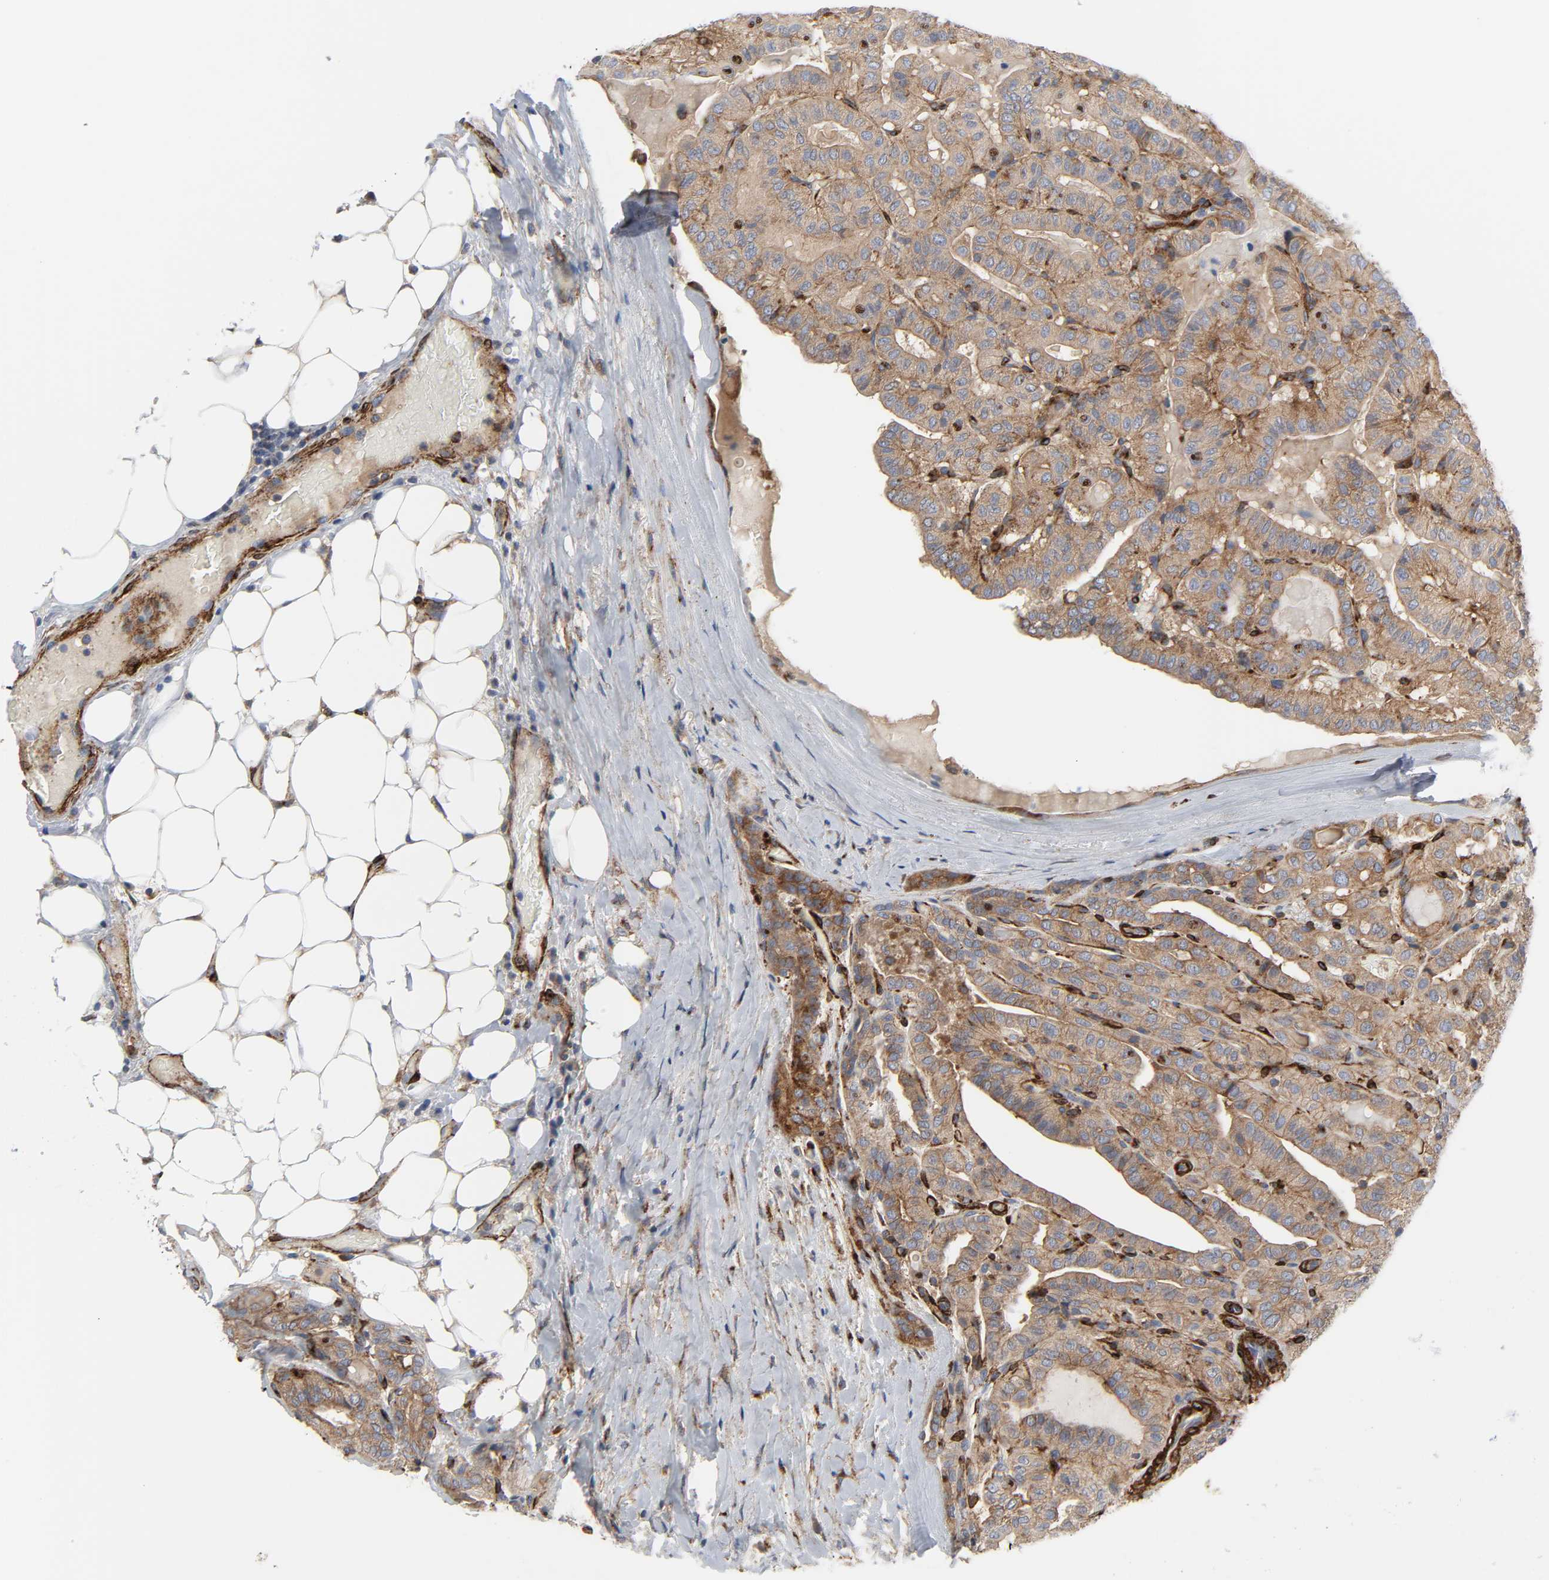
{"staining": {"intensity": "moderate", "quantity": ">75%", "location": "cytoplasmic/membranous"}, "tissue": "thyroid cancer", "cell_type": "Tumor cells", "image_type": "cancer", "snomed": [{"axis": "morphology", "description": "Papillary adenocarcinoma, NOS"}, {"axis": "topography", "description": "Thyroid gland"}], "caption": "Immunohistochemistry of thyroid cancer exhibits medium levels of moderate cytoplasmic/membranous staining in about >75% of tumor cells.", "gene": "ARHGAP1", "patient": {"sex": "male", "age": 77}}